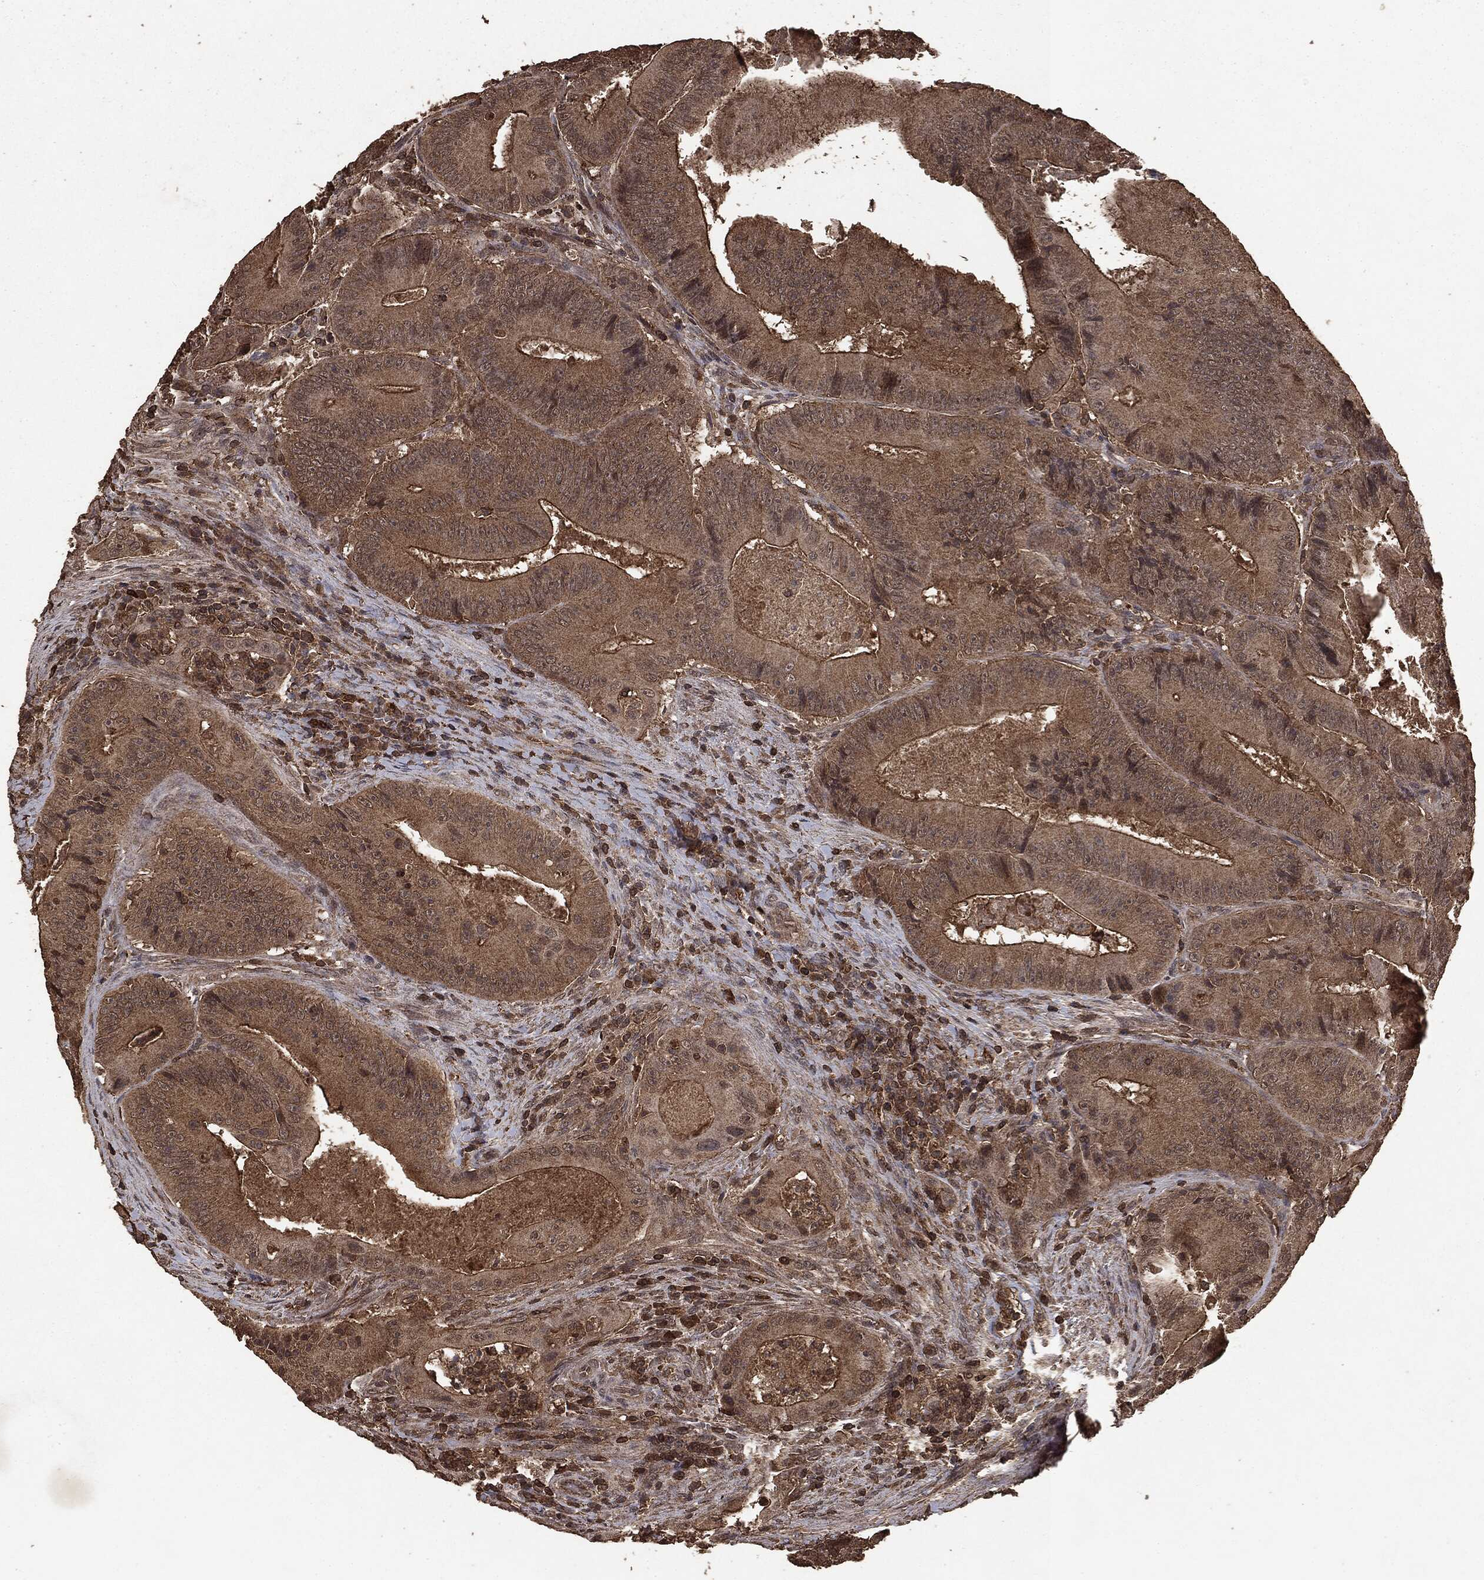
{"staining": {"intensity": "moderate", "quantity": ">75%", "location": "cytoplasmic/membranous"}, "tissue": "colorectal cancer", "cell_type": "Tumor cells", "image_type": "cancer", "snomed": [{"axis": "morphology", "description": "Adenocarcinoma, NOS"}, {"axis": "topography", "description": "Colon"}], "caption": "Immunohistochemistry histopathology image of adenocarcinoma (colorectal) stained for a protein (brown), which demonstrates medium levels of moderate cytoplasmic/membranous expression in approximately >75% of tumor cells.", "gene": "NME1", "patient": {"sex": "female", "age": 86}}